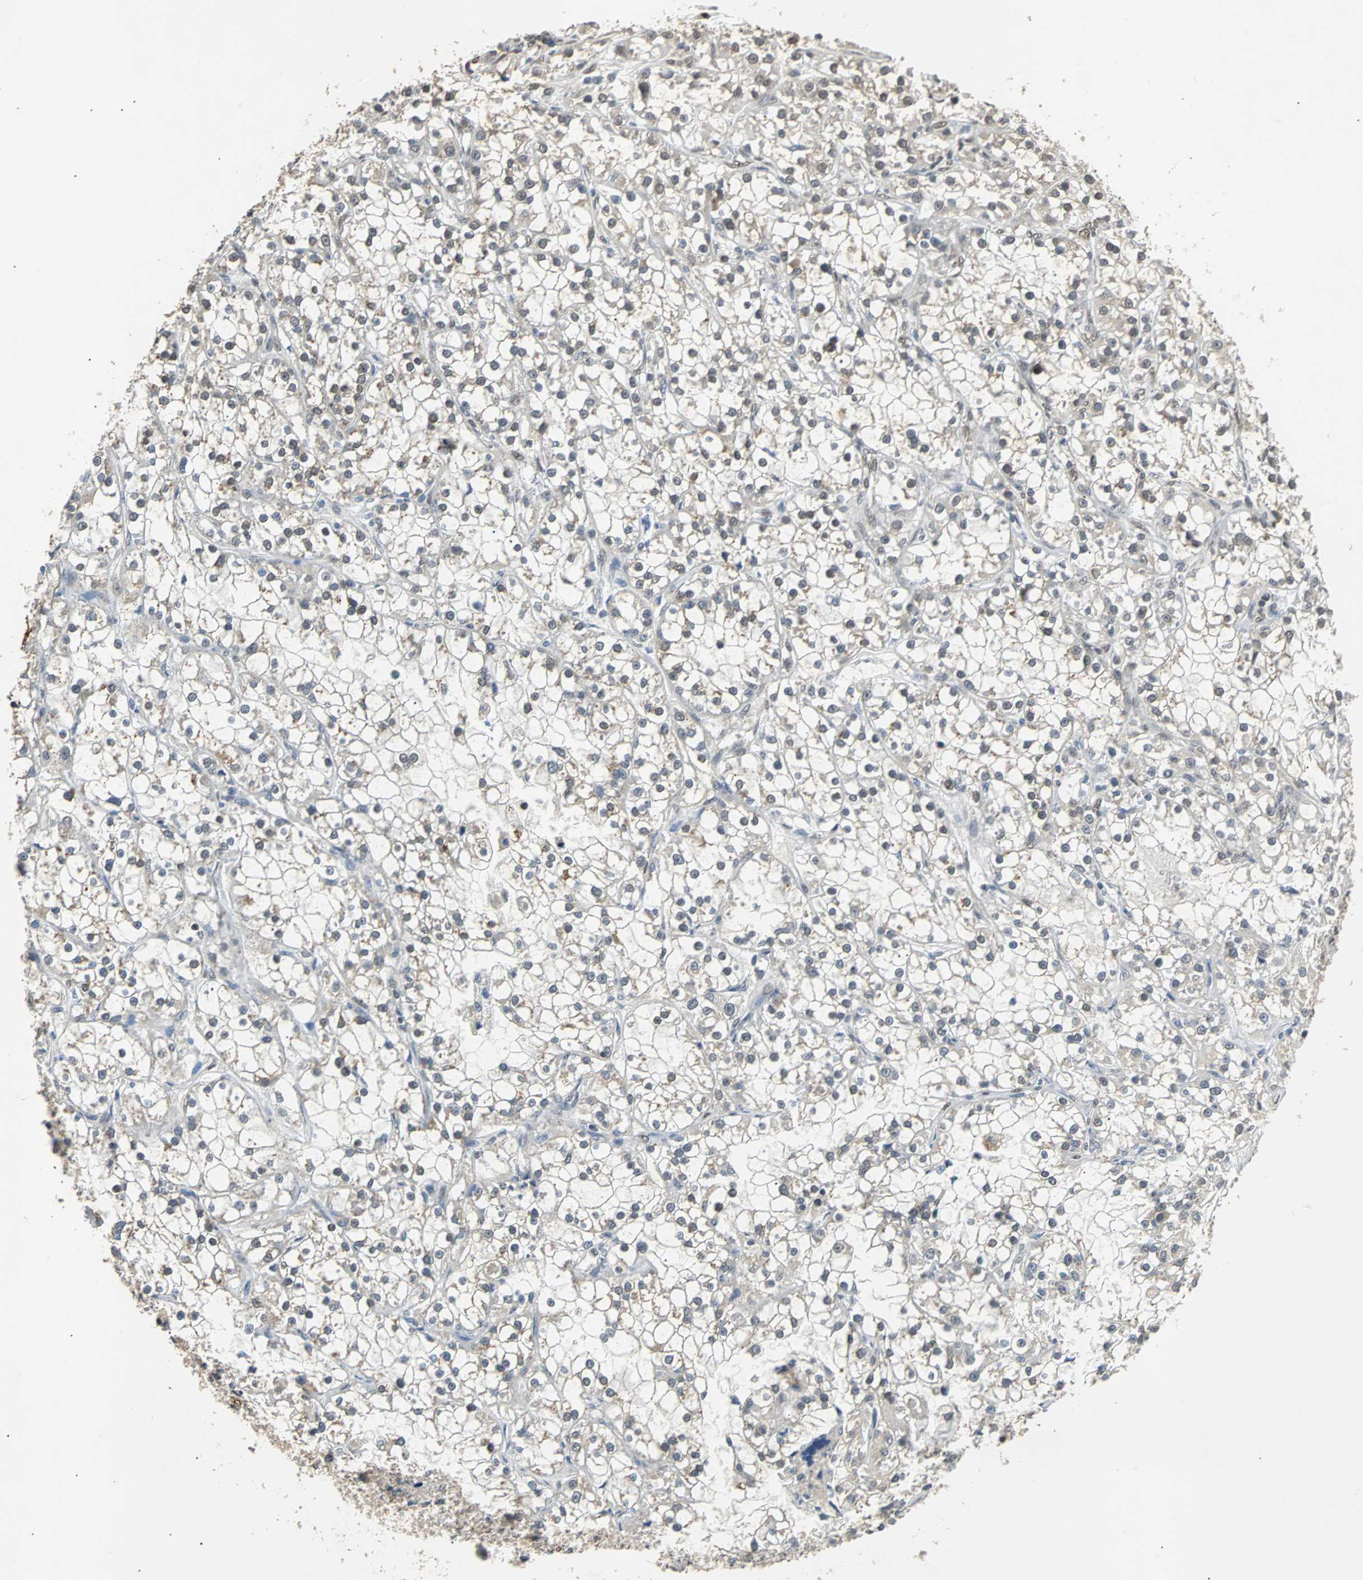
{"staining": {"intensity": "weak", "quantity": "25%-75%", "location": "cytoplasmic/membranous"}, "tissue": "renal cancer", "cell_type": "Tumor cells", "image_type": "cancer", "snomed": [{"axis": "morphology", "description": "Adenocarcinoma, NOS"}, {"axis": "topography", "description": "Kidney"}], "caption": "Immunohistochemical staining of renal cancer exhibits weak cytoplasmic/membranous protein expression in approximately 25%-75% of tumor cells. (Stains: DAB (3,3'-diaminobenzidine) in brown, nuclei in blue, Microscopy: brightfield microscopy at high magnification).", "gene": "PHC1", "patient": {"sex": "female", "age": 52}}